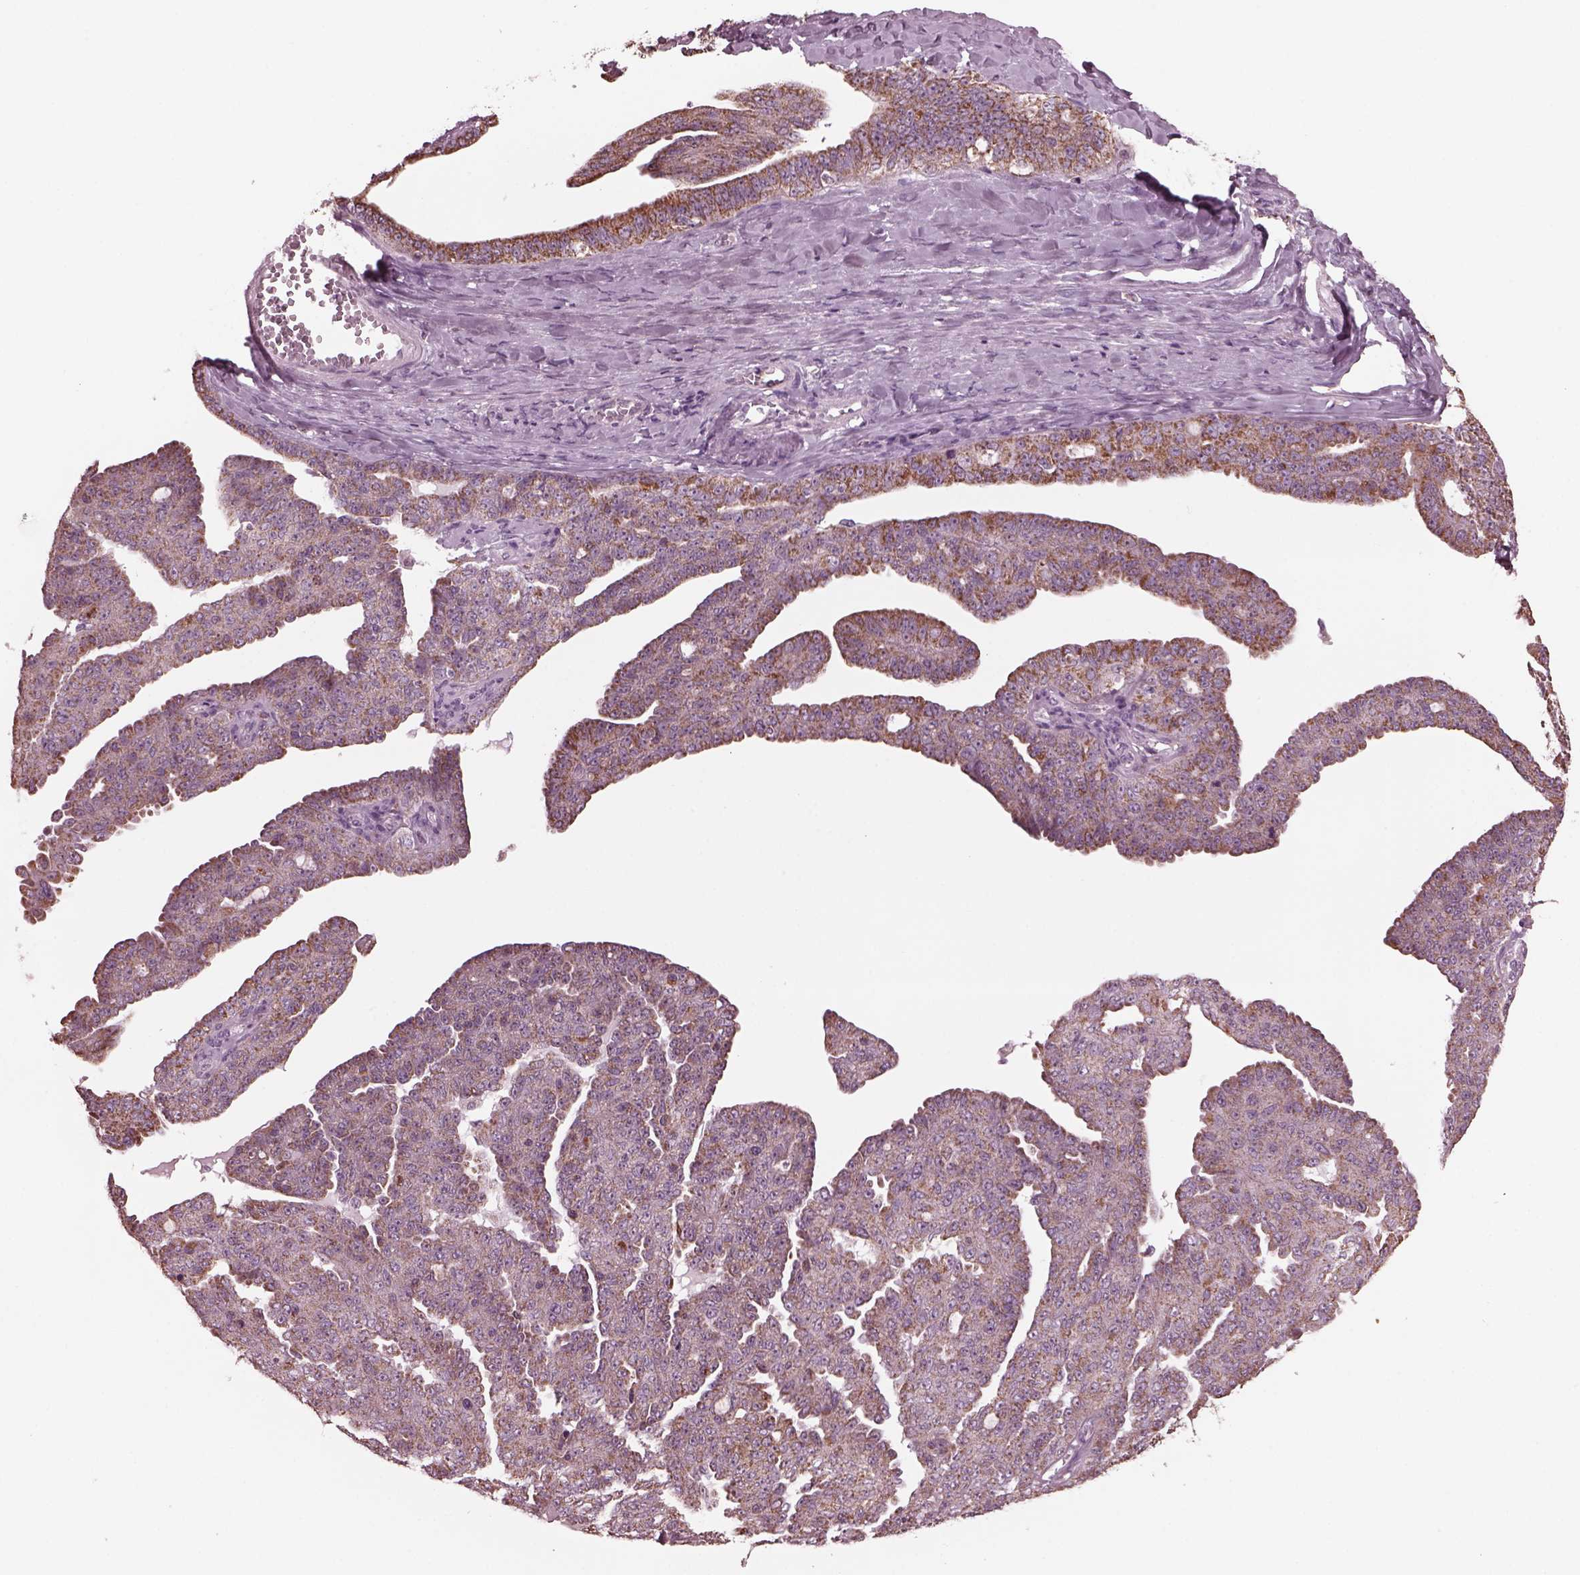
{"staining": {"intensity": "moderate", "quantity": "<25%", "location": "cytoplasmic/membranous"}, "tissue": "ovarian cancer", "cell_type": "Tumor cells", "image_type": "cancer", "snomed": [{"axis": "morphology", "description": "Cystadenocarcinoma, serous, NOS"}, {"axis": "topography", "description": "Ovary"}], "caption": "Immunohistochemical staining of human ovarian serous cystadenocarcinoma reveals low levels of moderate cytoplasmic/membranous positivity in approximately <25% of tumor cells.", "gene": "CELSR3", "patient": {"sex": "female", "age": 71}}